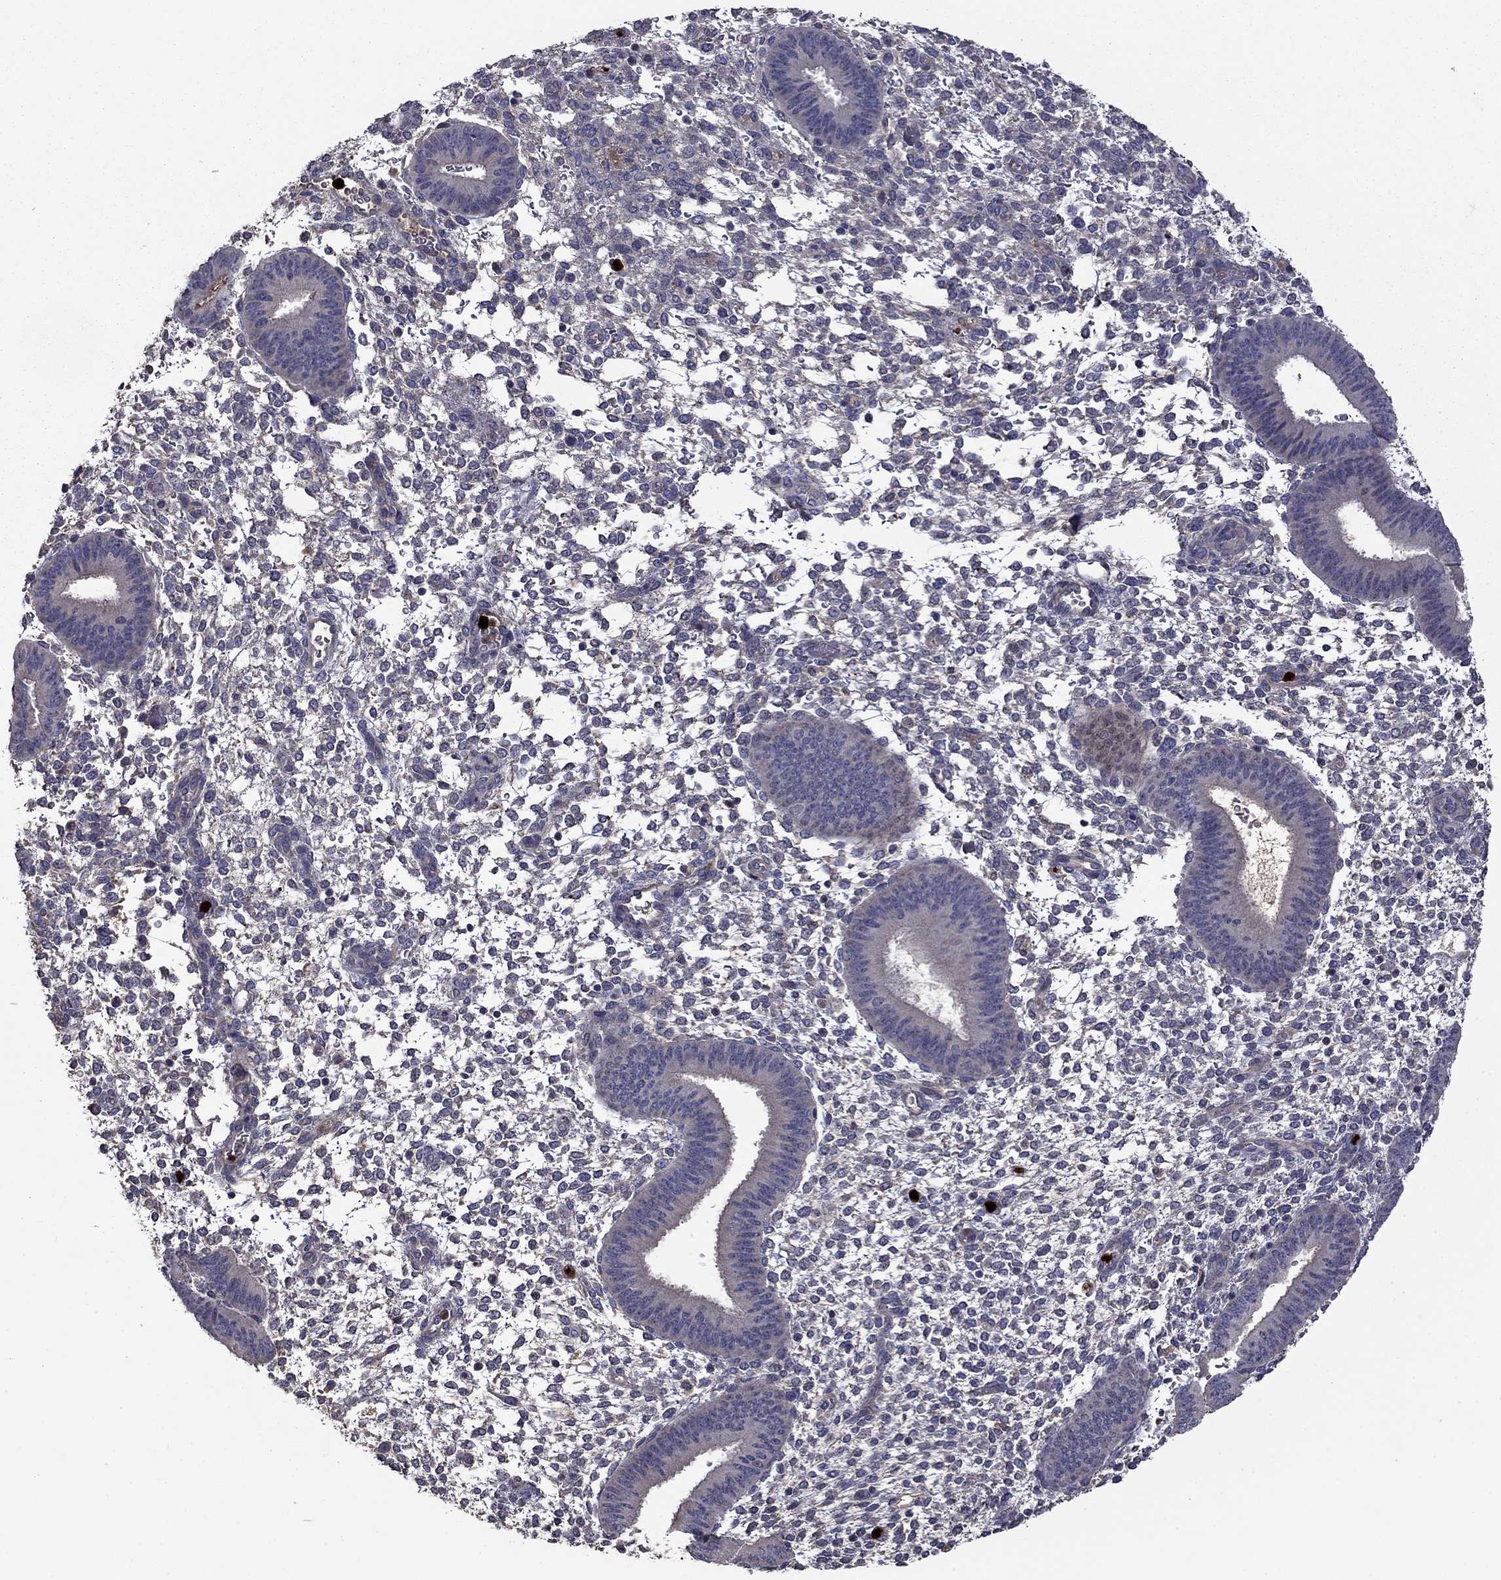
{"staining": {"intensity": "negative", "quantity": "none", "location": "none"}, "tissue": "endometrium", "cell_type": "Cells in endometrial stroma", "image_type": "normal", "snomed": [{"axis": "morphology", "description": "Normal tissue, NOS"}, {"axis": "topography", "description": "Endometrium"}], "caption": "An immunohistochemistry (IHC) photomicrograph of unremarkable endometrium is shown. There is no staining in cells in endometrial stroma of endometrium.", "gene": "SATB1", "patient": {"sex": "female", "age": 39}}